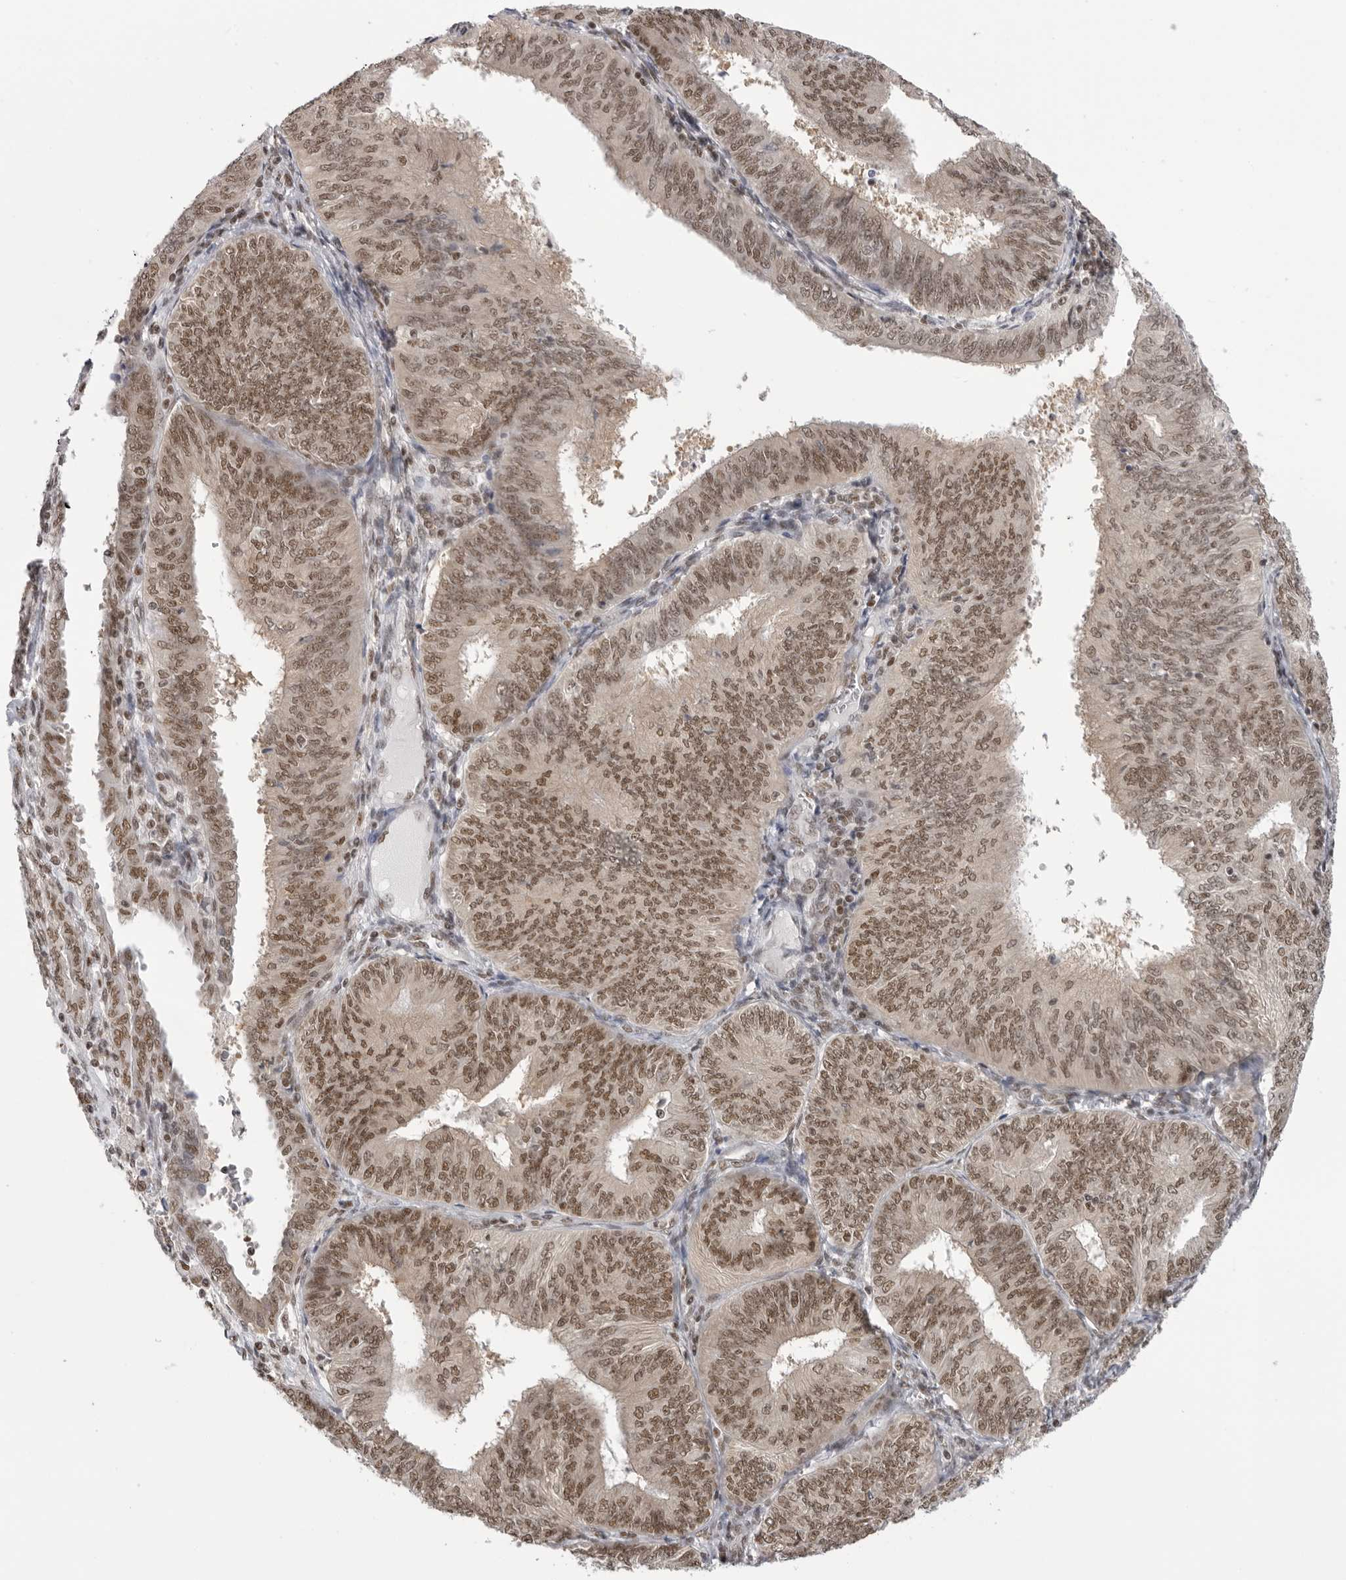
{"staining": {"intensity": "moderate", "quantity": ">75%", "location": "nuclear"}, "tissue": "endometrial cancer", "cell_type": "Tumor cells", "image_type": "cancer", "snomed": [{"axis": "morphology", "description": "Adenocarcinoma, NOS"}, {"axis": "topography", "description": "Endometrium"}], "caption": "This micrograph exhibits immunohistochemistry (IHC) staining of endometrial cancer, with medium moderate nuclear expression in approximately >75% of tumor cells.", "gene": "RPA2", "patient": {"sex": "female", "age": 58}}